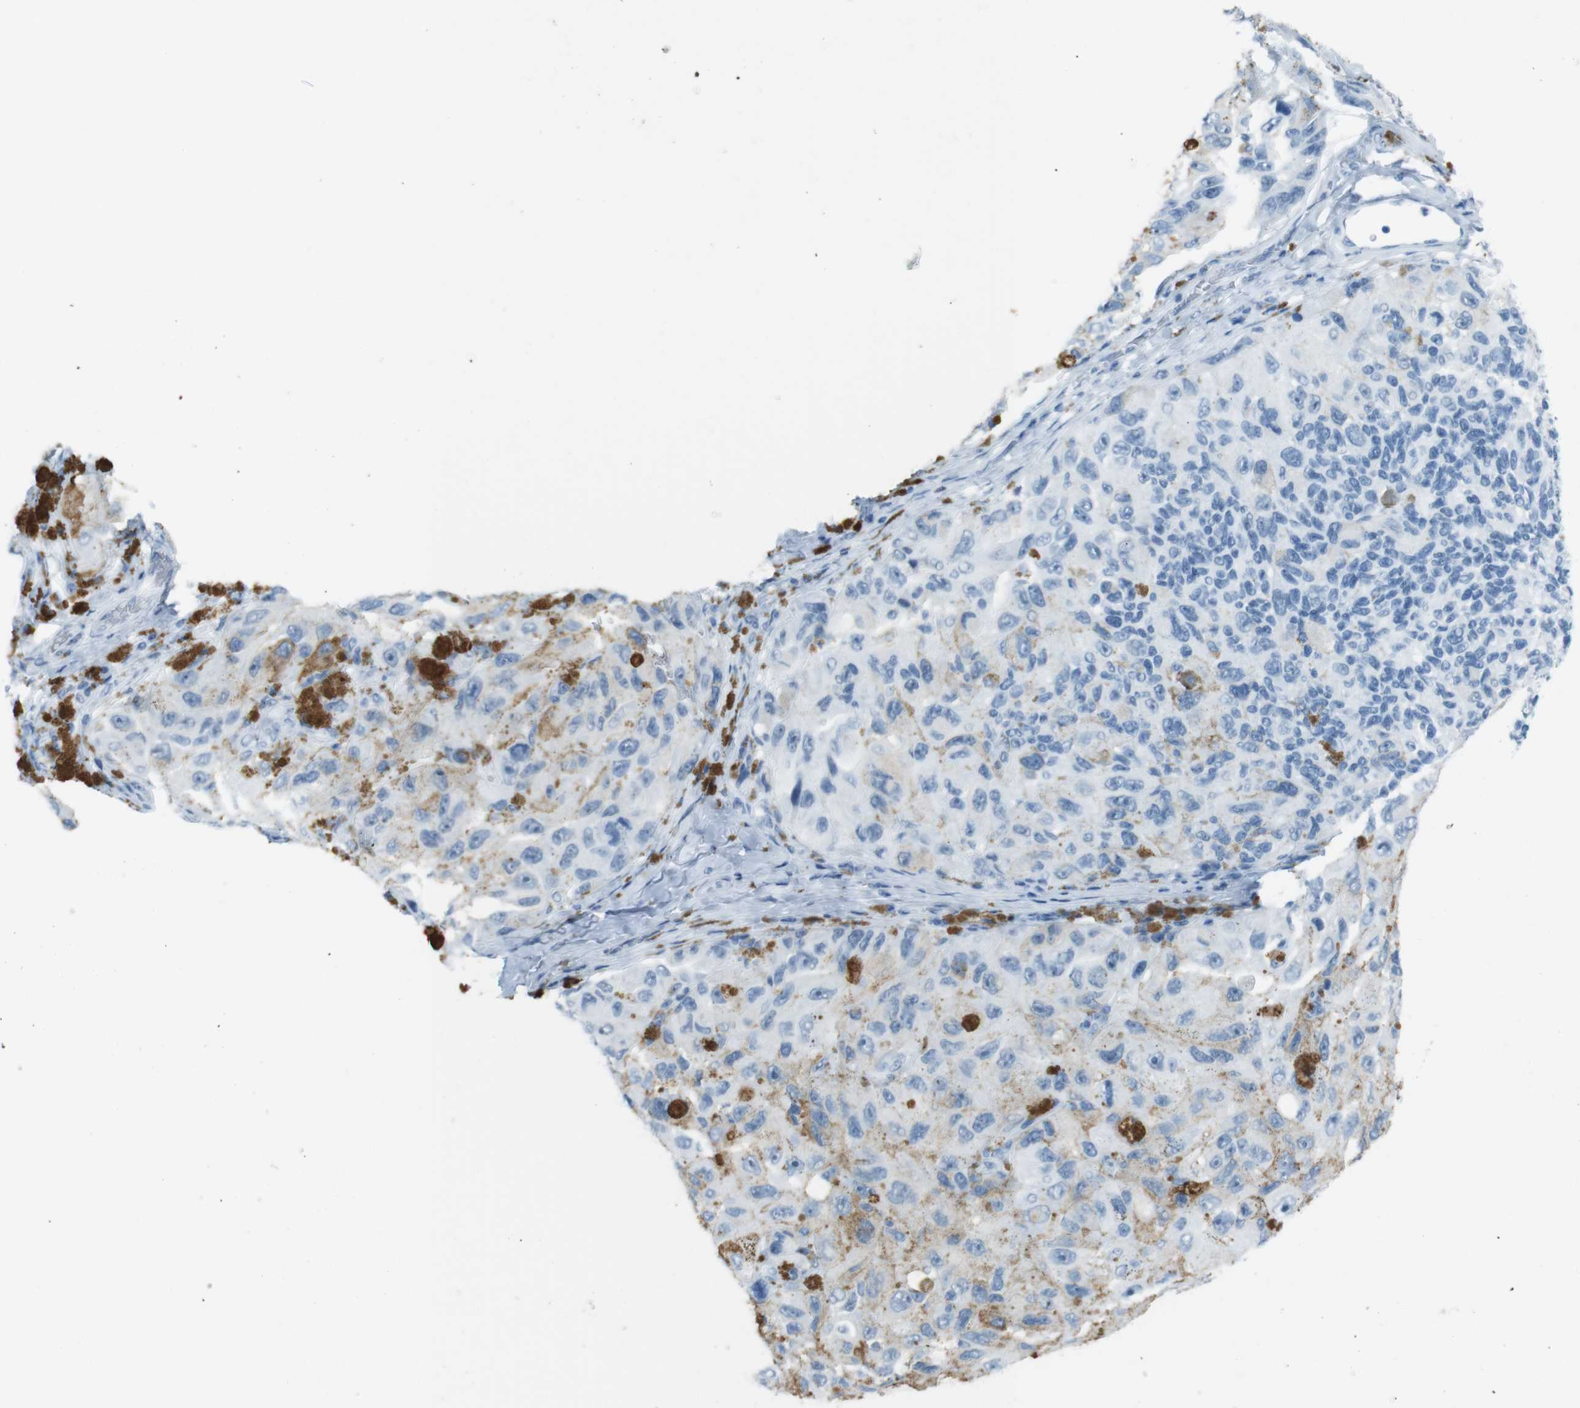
{"staining": {"intensity": "moderate", "quantity": "<25%", "location": "cytoplasmic/membranous"}, "tissue": "melanoma", "cell_type": "Tumor cells", "image_type": "cancer", "snomed": [{"axis": "morphology", "description": "Malignant melanoma, NOS"}, {"axis": "topography", "description": "Skin"}], "caption": "Brown immunohistochemical staining in human melanoma exhibits moderate cytoplasmic/membranous staining in about <25% of tumor cells.", "gene": "TMEM207", "patient": {"sex": "female", "age": 73}}